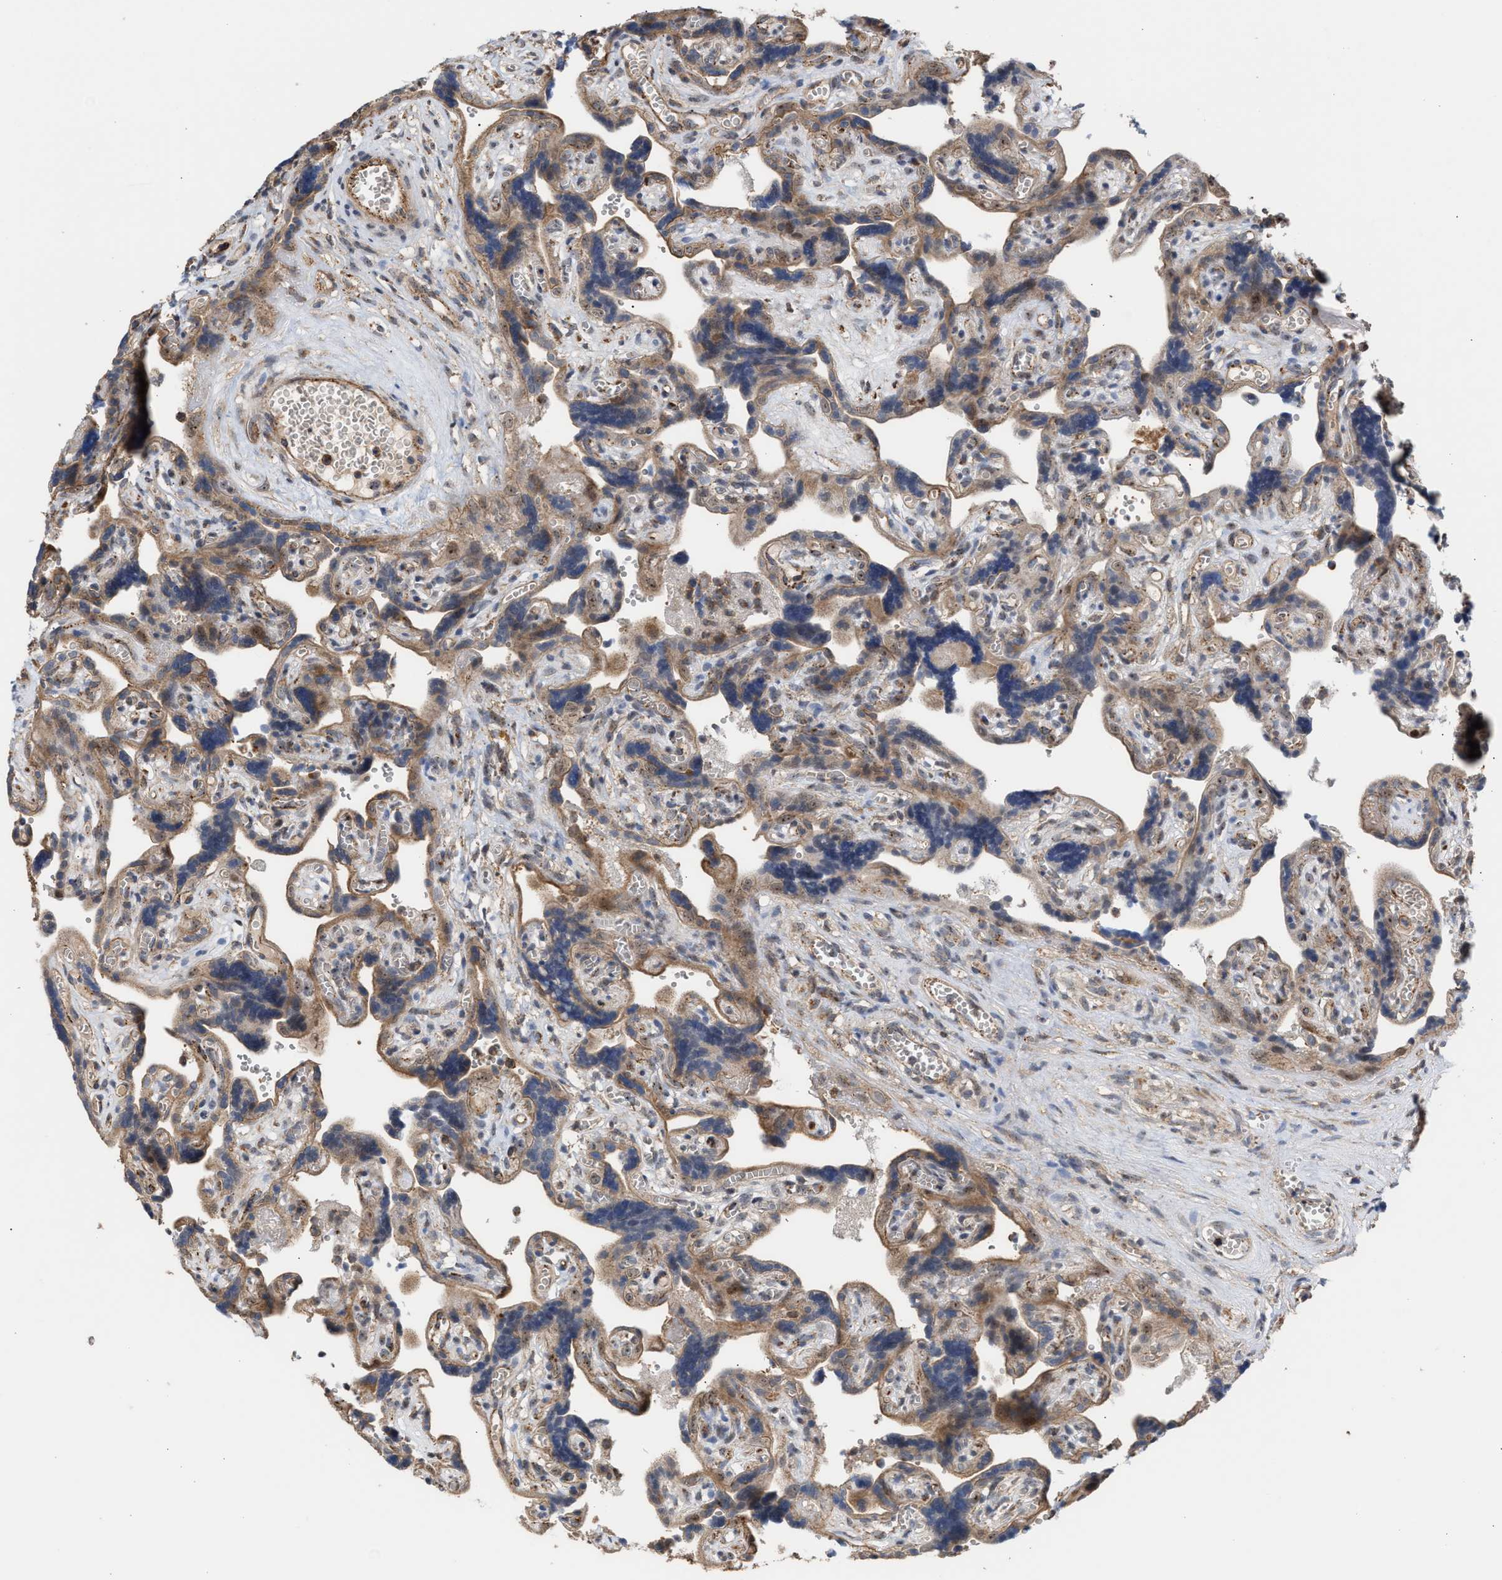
{"staining": {"intensity": "moderate", "quantity": ">75%", "location": "cytoplasmic/membranous"}, "tissue": "placenta", "cell_type": "Decidual cells", "image_type": "normal", "snomed": [{"axis": "morphology", "description": "Normal tissue, NOS"}, {"axis": "topography", "description": "Placenta"}], "caption": "This photomicrograph displays immunohistochemistry staining of benign human placenta, with medium moderate cytoplasmic/membranous staining in approximately >75% of decidual cells.", "gene": "EXOSC2", "patient": {"sex": "female", "age": 30}}